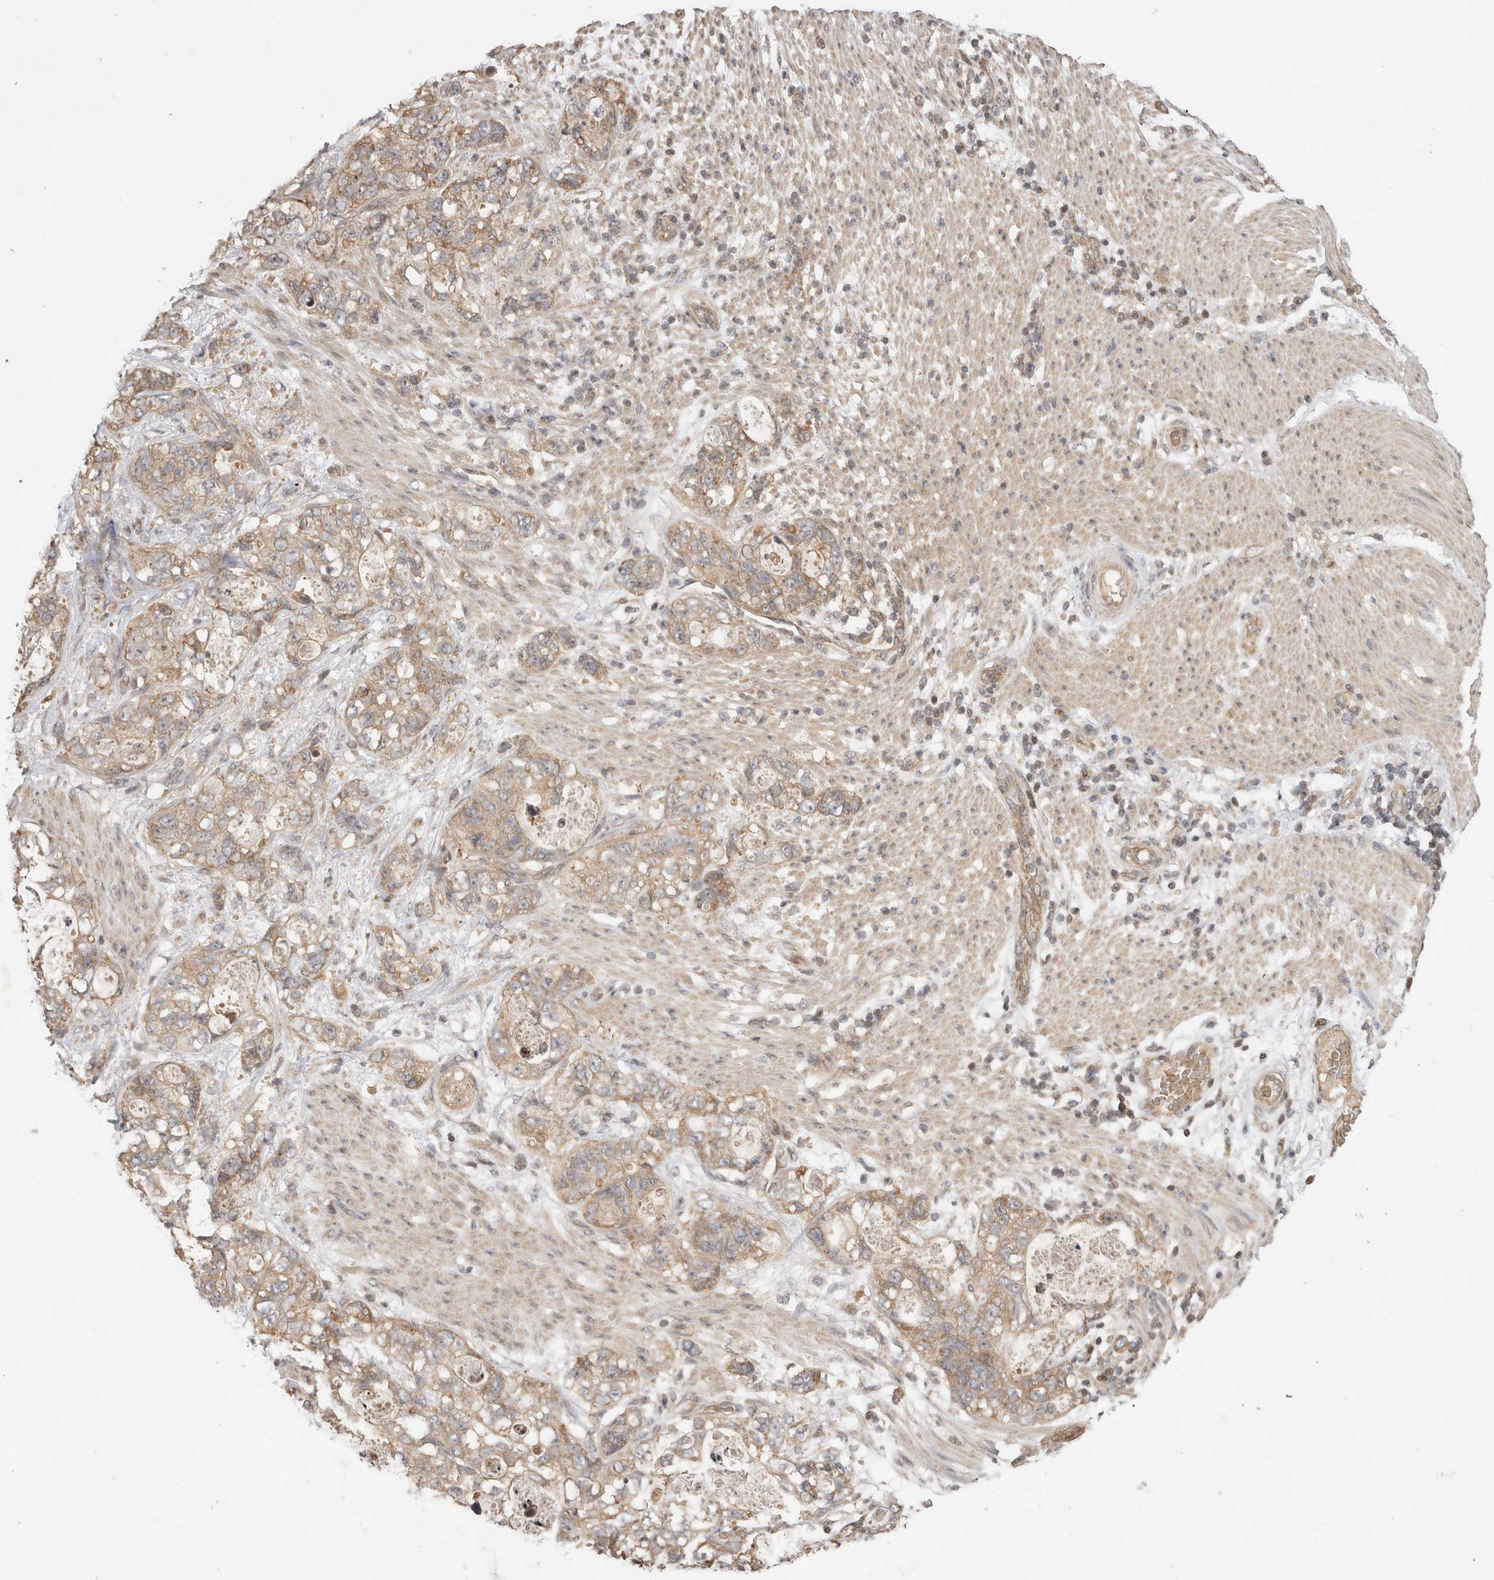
{"staining": {"intensity": "moderate", "quantity": ">75%", "location": "cytoplasmic/membranous"}, "tissue": "stomach cancer", "cell_type": "Tumor cells", "image_type": "cancer", "snomed": [{"axis": "morphology", "description": "Normal tissue, NOS"}, {"axis": "morphology", "description": "Adenocarcinoma, NOS"}, {"axis": "topography", "description": "Stomach"}], "caption": "Adenocarcinoma (stomach) was stained to show a protein in brown. There is medium levels of moderate cytoplasmic/membranous positivity in approximately >75% of tumor cells.", "gene": "EIF2AK1", "patient": {"sex": "female", "age": 89}}